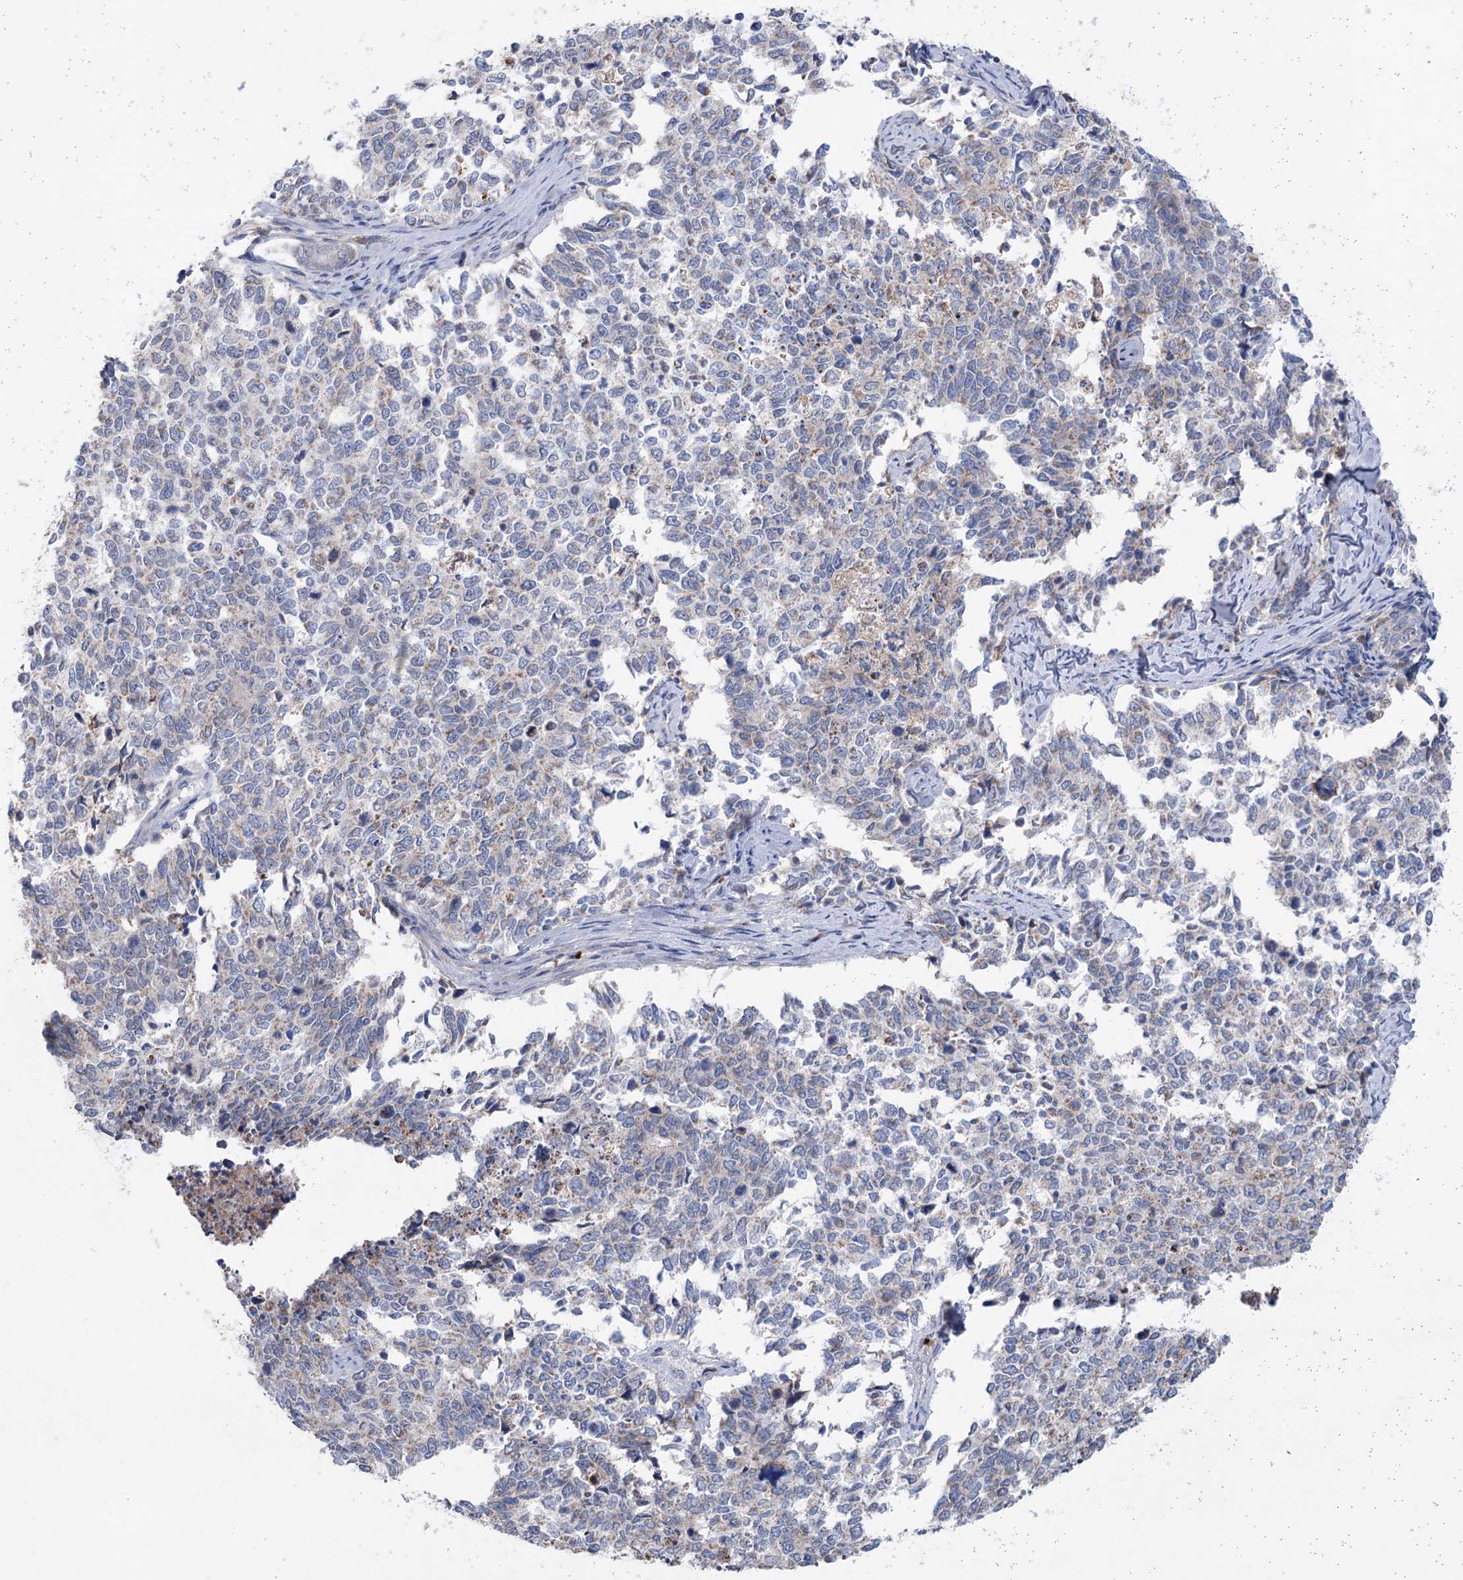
{"staining": {"intensity": "weak", "quantity": "<25%", "location": "cytoplasmic/membranous"}, "tissue": "cervical cancer", "cell_type": "Tumor cells", "image_type": "cancer", "snomed": [{"axis": "morphology", "description": "Squamous cell carcinoma, NOS"}, {"axis": "topography", "description": "Cervix"}], "caption": "High magnification brightfield microscopy of cervical cancer (squamous cell carcinoma) stained with DAB (brown) and counterstained with hematoxylin (blue): tumor cells show no significant positivity.", "gene": "MTCH2", "patient": {"sex": "female", "age": 63}}